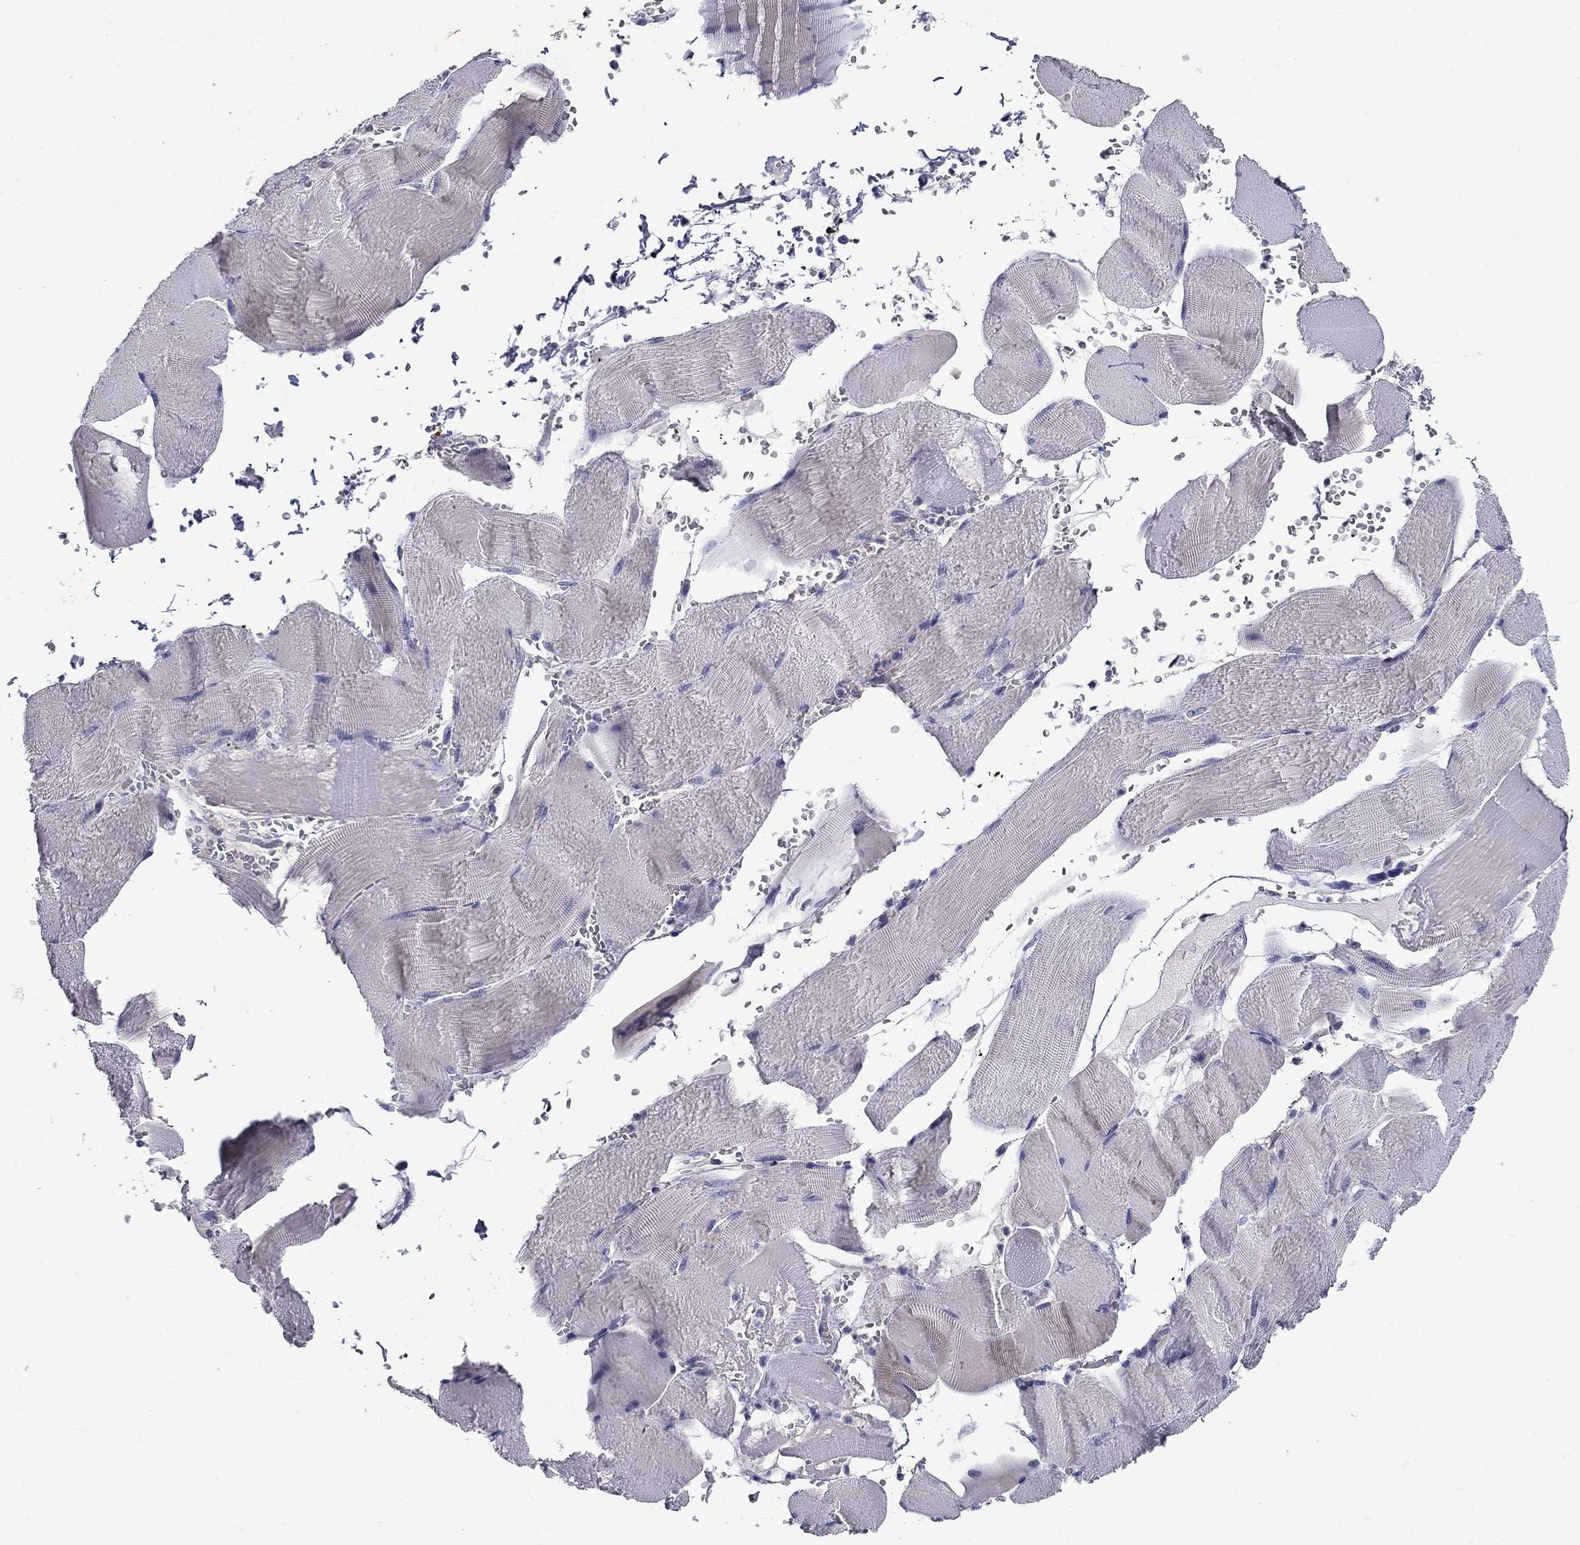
{"staining": {"intensity": "negative", "quantity": "none", "location": "none"}, "tissue": "skeletal muscle", "cell_type": "Myocytes", "image_type": "normal", "snomed": [{"axis": "morphology", "description": "Normal tissue, NOS"}, {"axis": "topography", "description": "Skeletal muscle"}], "caption": "Protein analysis of normal skeletal muscle demonstrates no significant positivity in myocytes. (DAB immunohistochemistry, high magnification).", "gene": "CNDP1", "patient": {"sex": "male", "age": 56}}